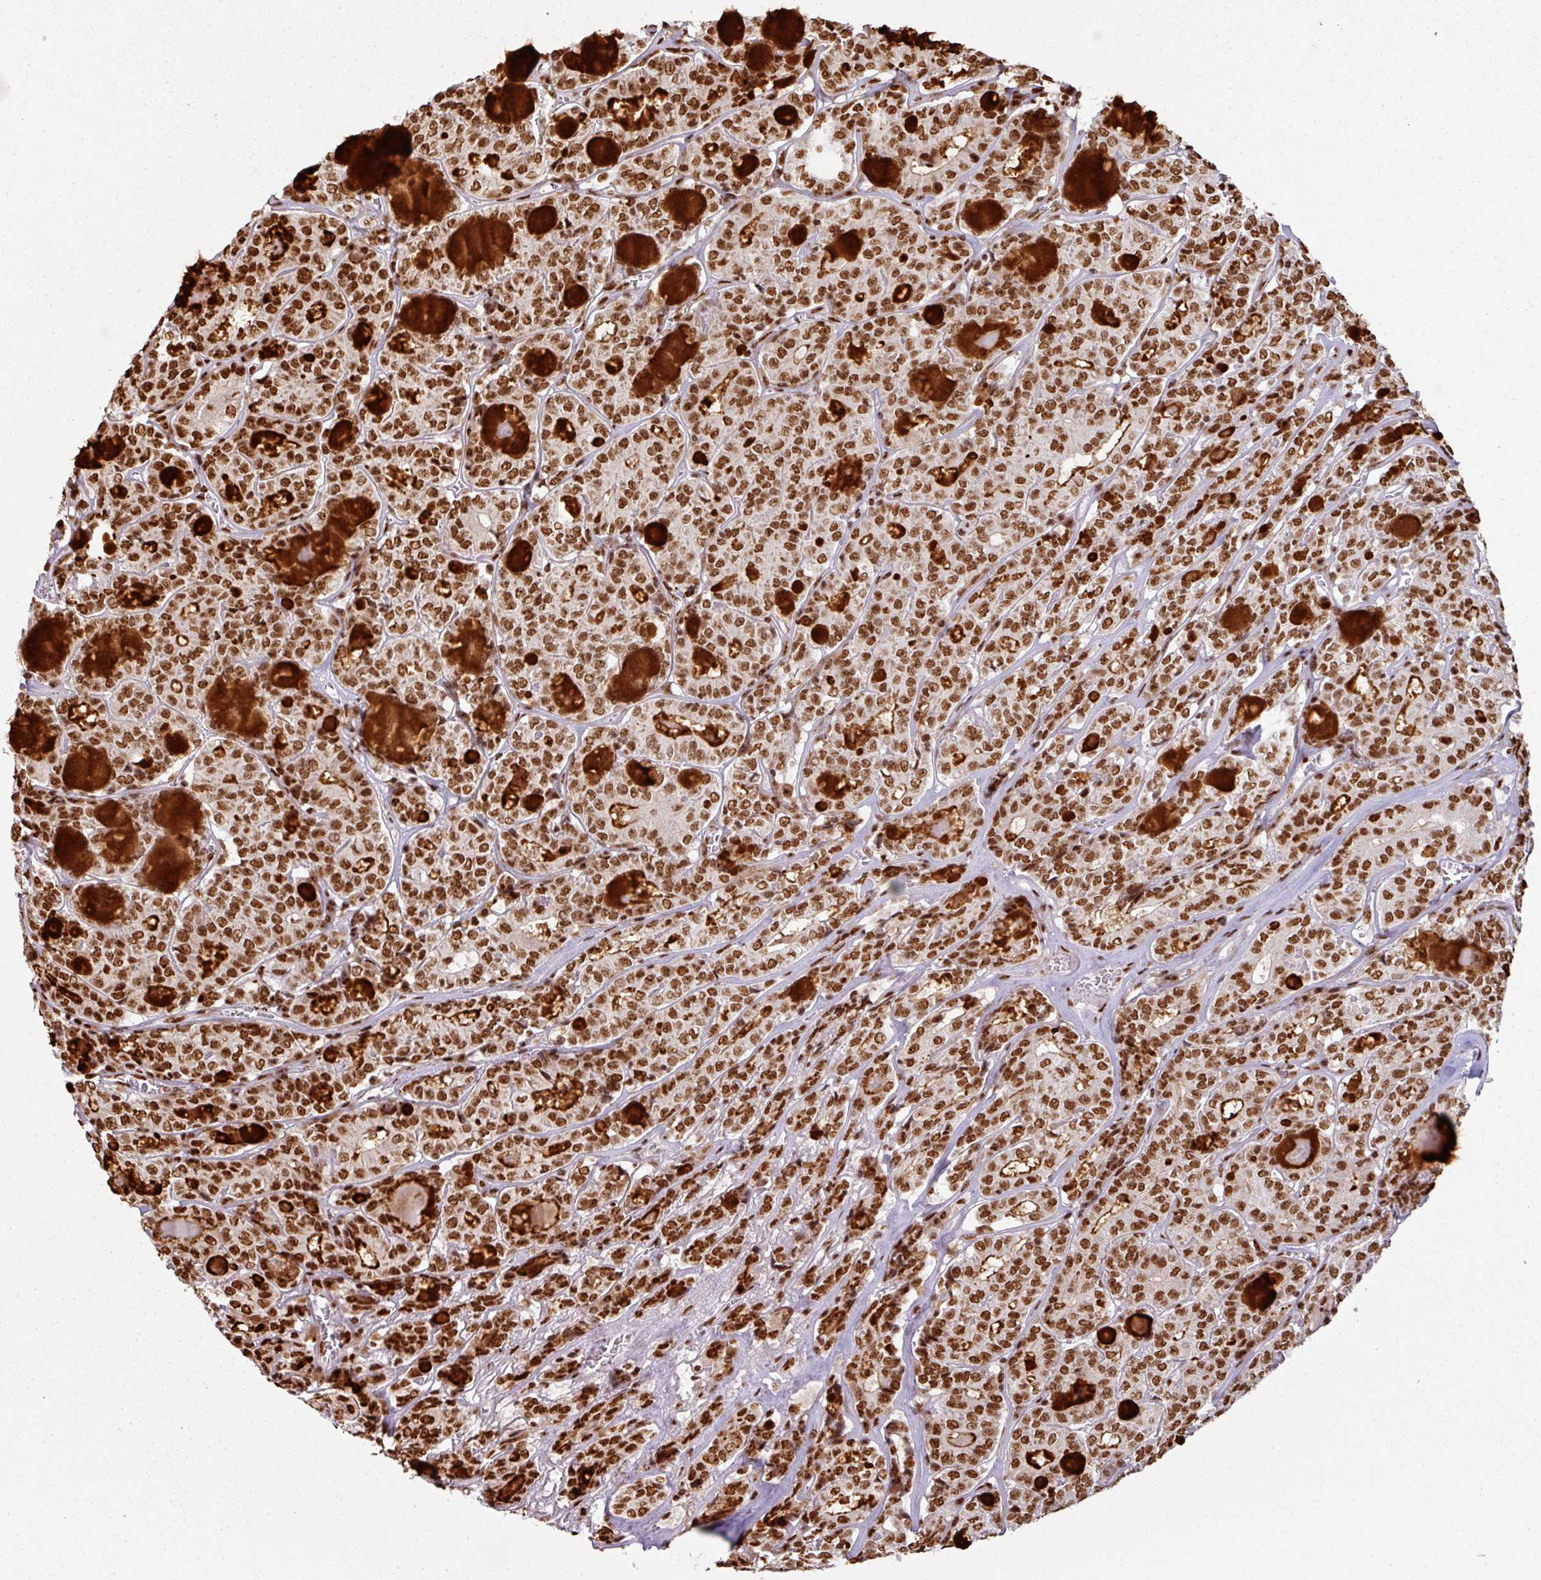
{"staining": {"intensity": "strong", "quantity": ">75%", "location": "nuclear"}, "tissue": "thyroid cancer", "cell_type": "Tumor cells", "image_type": "cancer", "snomed": [{"axis": "morphology", "description": "Papillary adenocarcinoma, NOS"}, {"axis": "topography", "description": "Thyroid gland"}], "caption": "Immunohistochemical staining of thyroid papillary adenocarcinoma reveals high levels of strong nuclear protein expression in approximately >75% of tumor cells. (DAB = brown stain, brightfield microscopy at high magnification).", "gene": "SIK3", "patient": {"sex": "female", "age": 72}}